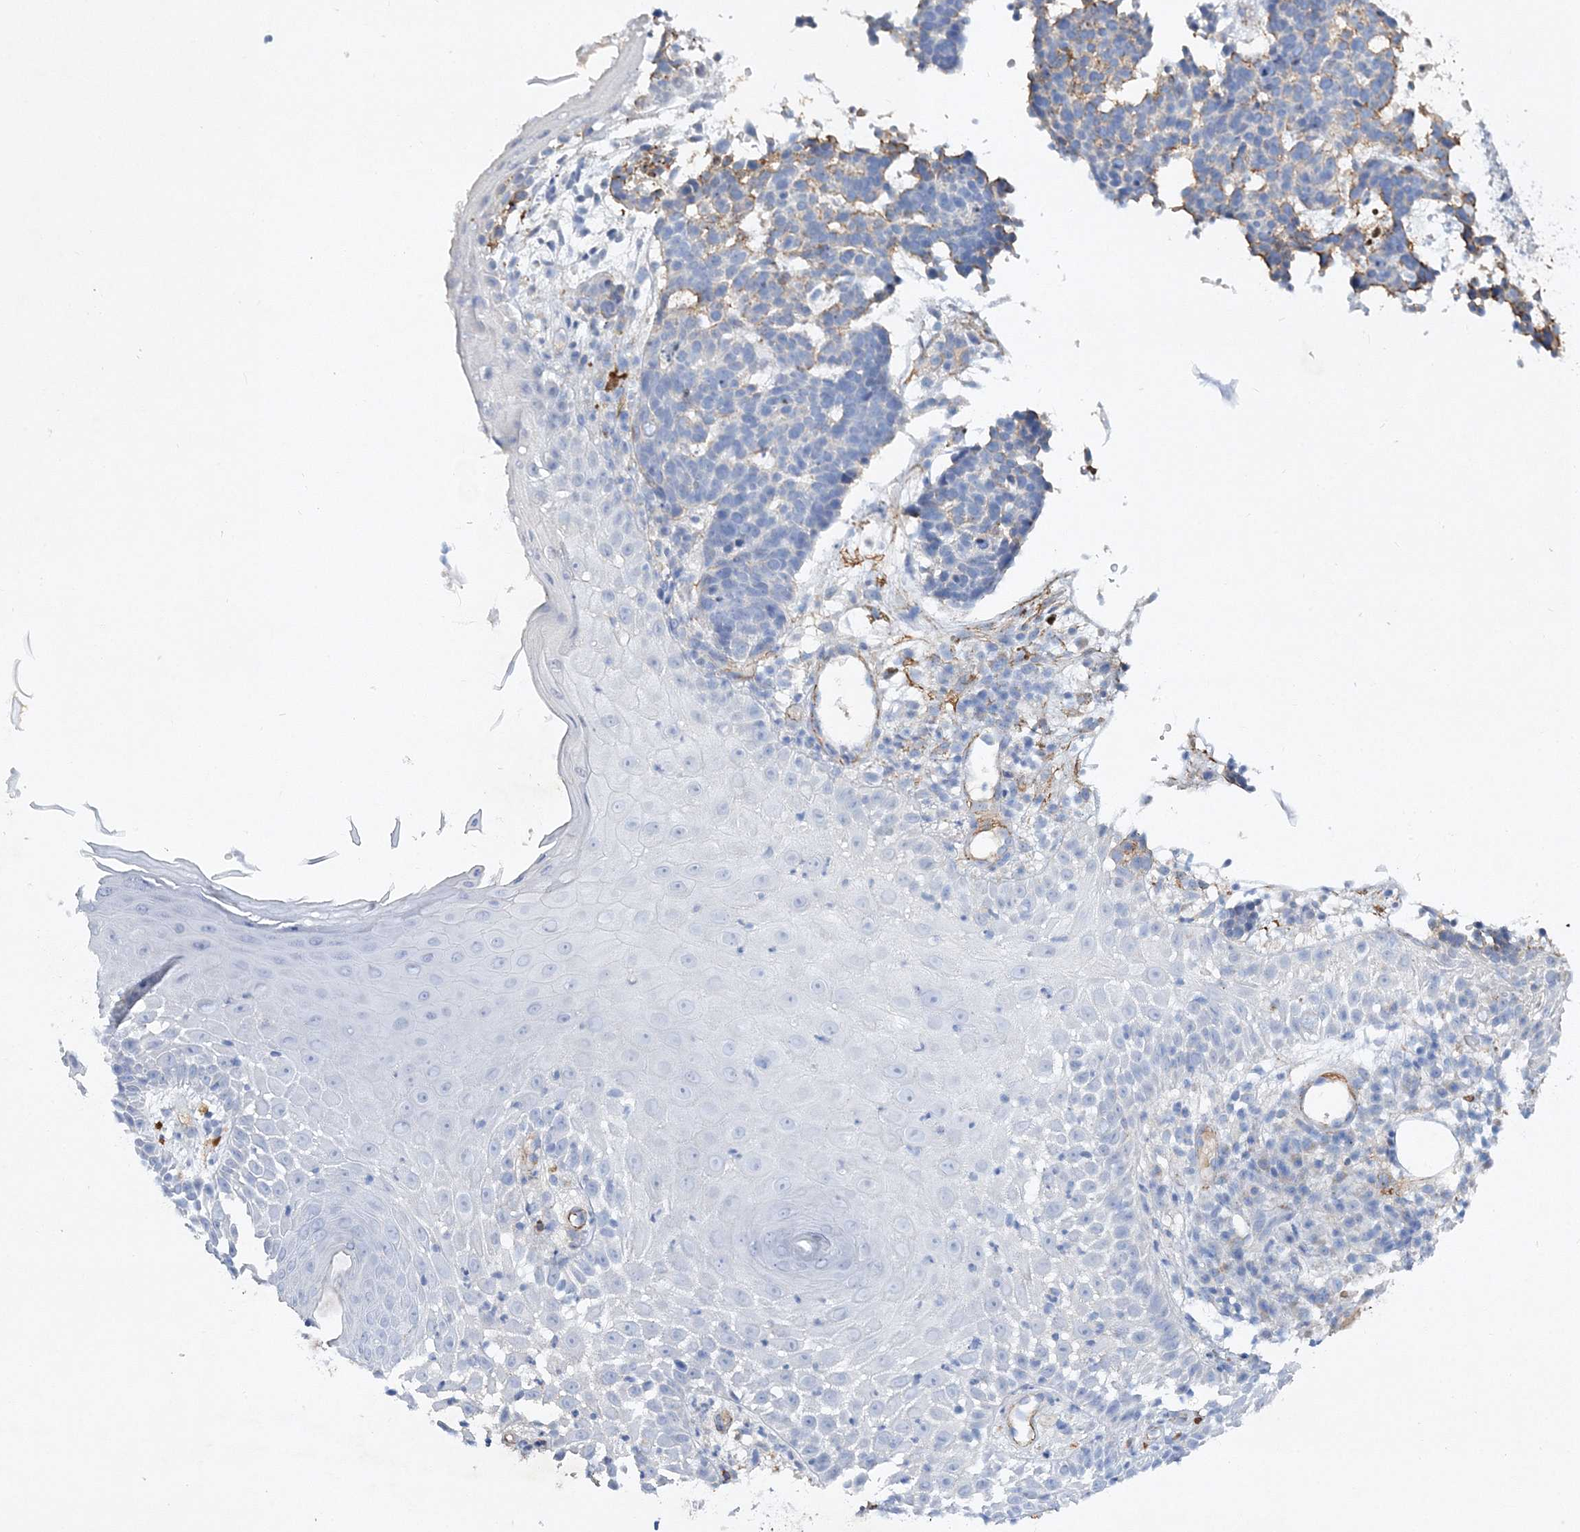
{"staining": {"intensity": "weak", "quantity": "<25%", "location": "cytoplasmic/membranous"}, "tissue": "skin cancer", "cell_type": "Tumor cells", "image_type": "cancer", "snomed": [{"axis": "morphology", "description": "Basal cell carcinoma"}, {"axis": "topography", "description": "Skin"}], "caption": "Image shows no significant protein positivity in tumor cells of skin cancer.", "gene": "RTN2", "patient": {"sex": "male", "age": 85}}